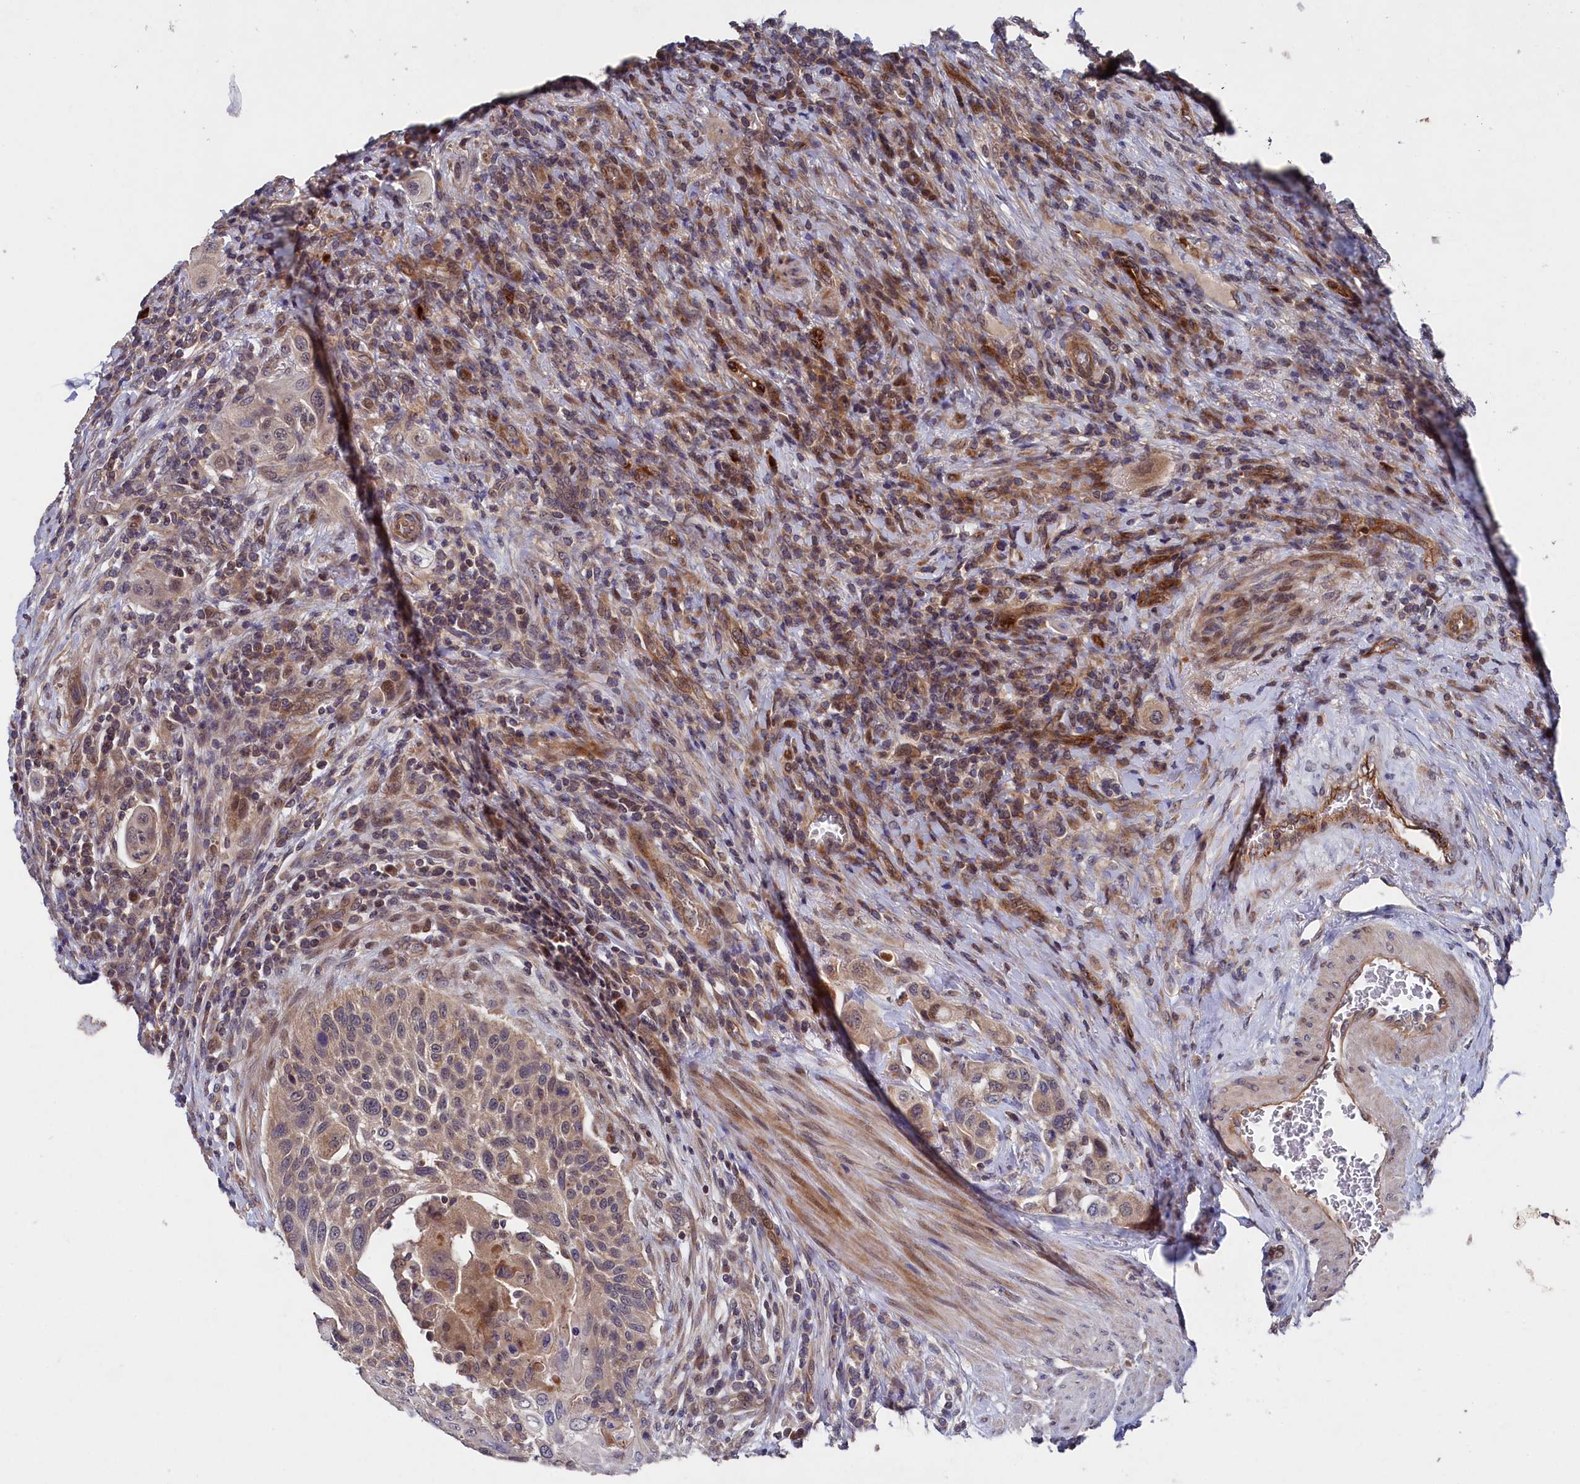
{"staining": {"intensity": "weak", "quantity": ">75%", "location": "cytoplasmic/membranous"}, "tissue": "urothelial cancer", "cell_type": "Tumor cells", "image_type": "cancer", "snomed": [{"axis": "morphology", "description": "Urothelial carcinoma, High grade"}, {"axis": "topography", "description": "Urinary bladder"}], "caption": "Immunohistochemistry (IHC) of human high-grade urothelial carcinoma exhibits low levels of weak cytoplasmic/membranous expression in about >75% of tumor cells.", "gene": "SUPV3L1", "patient": {"sex": "male", "age": 50}}